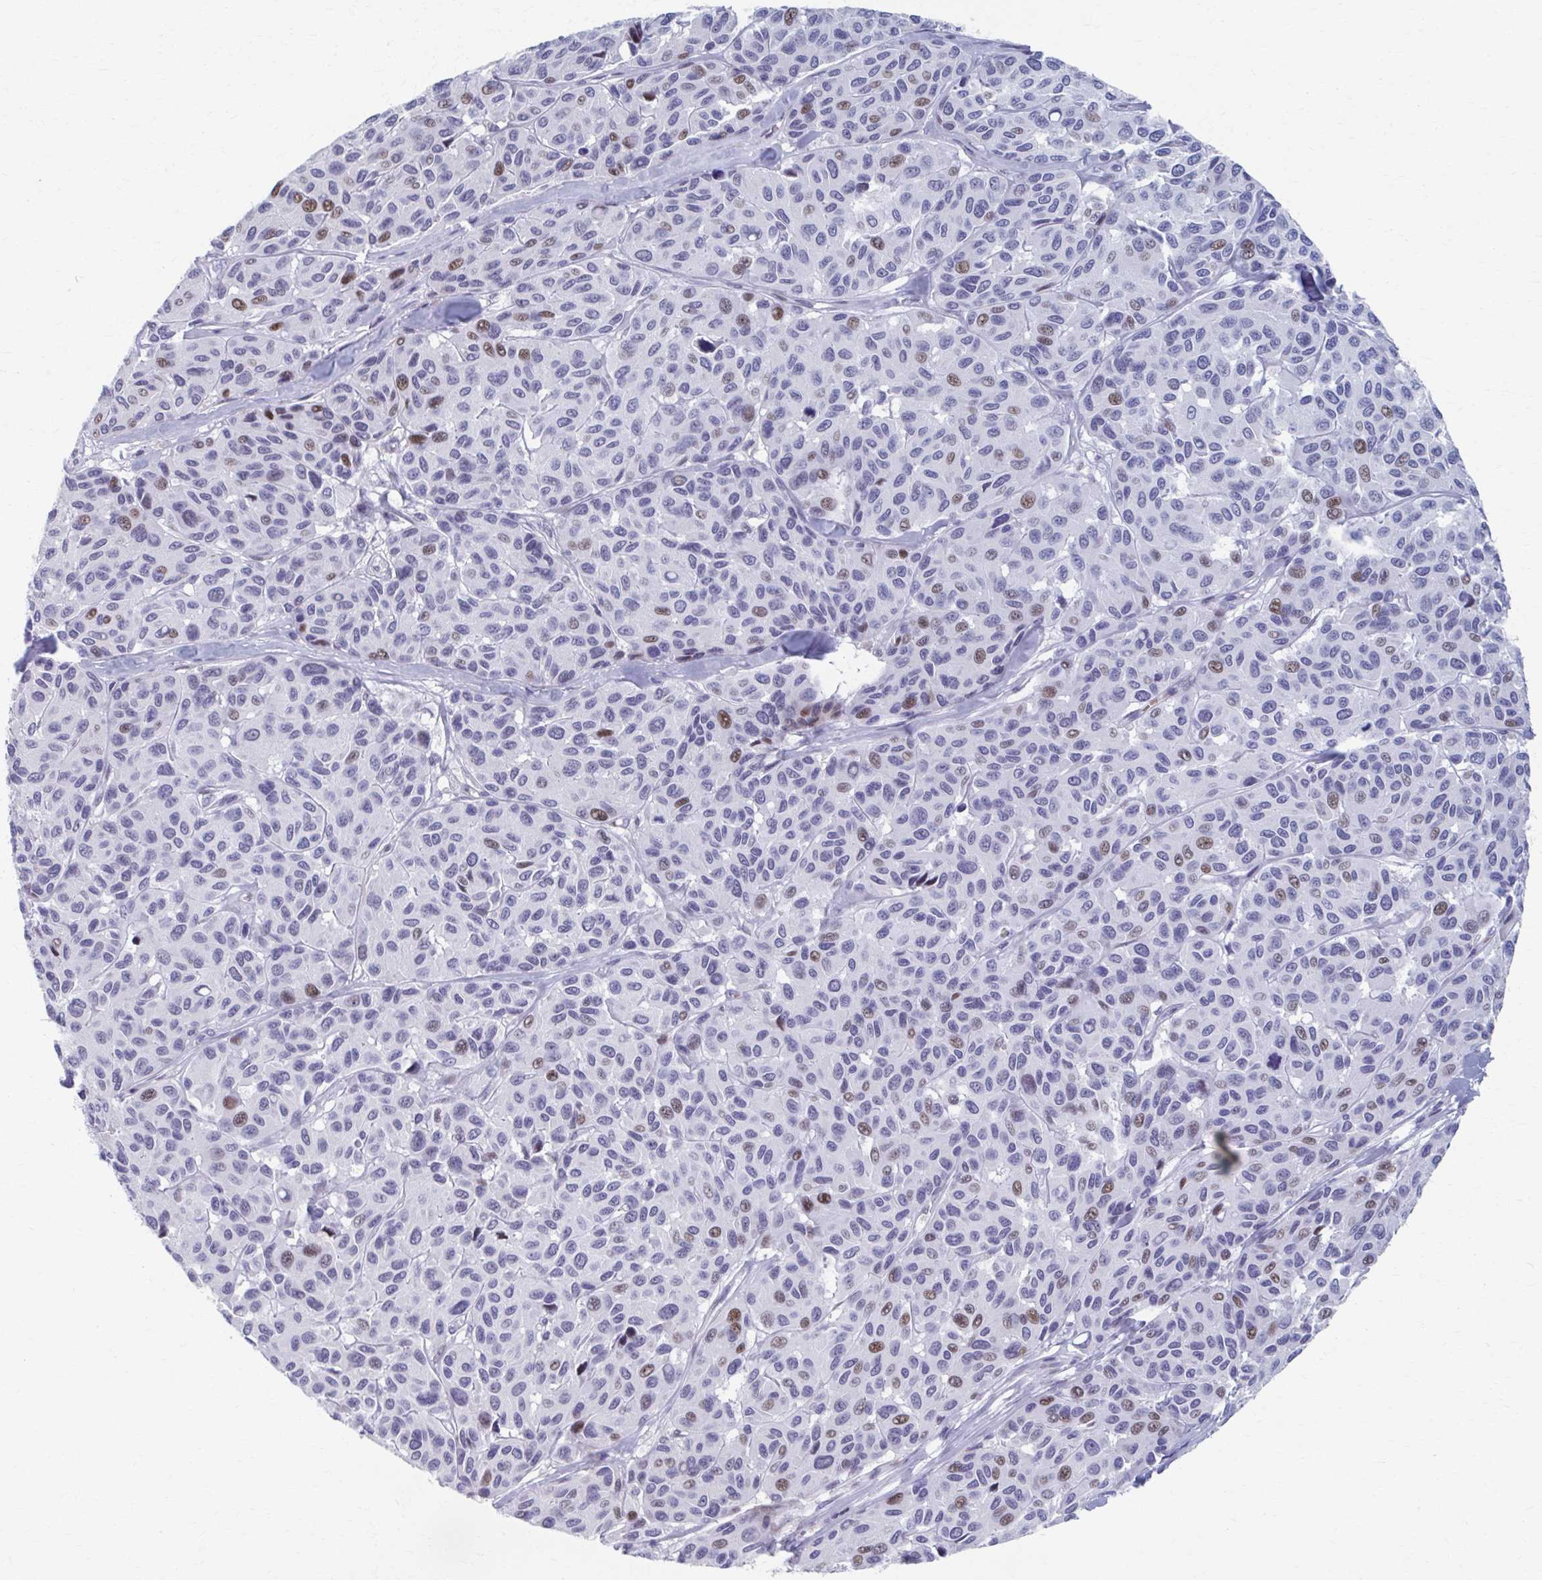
{"staining": {"intensity": "moderate", "quantity": "<25%", "location": "nuclear"}, "tissue": "melanoma", "cell_type": "Tumor cells", "image_type": "cancer", "snomed": [{"axis": "morphology", "description": "Malignant melanoma, NOS"}, {"axis": "topography", "description": "Skin"}], "caption": "Malignant melanoma stained for a protein shows moderate nuclear positivity in tumor cells.", "gene": "ABHD16B", "patient": {"sex": "female", "age": 66}}